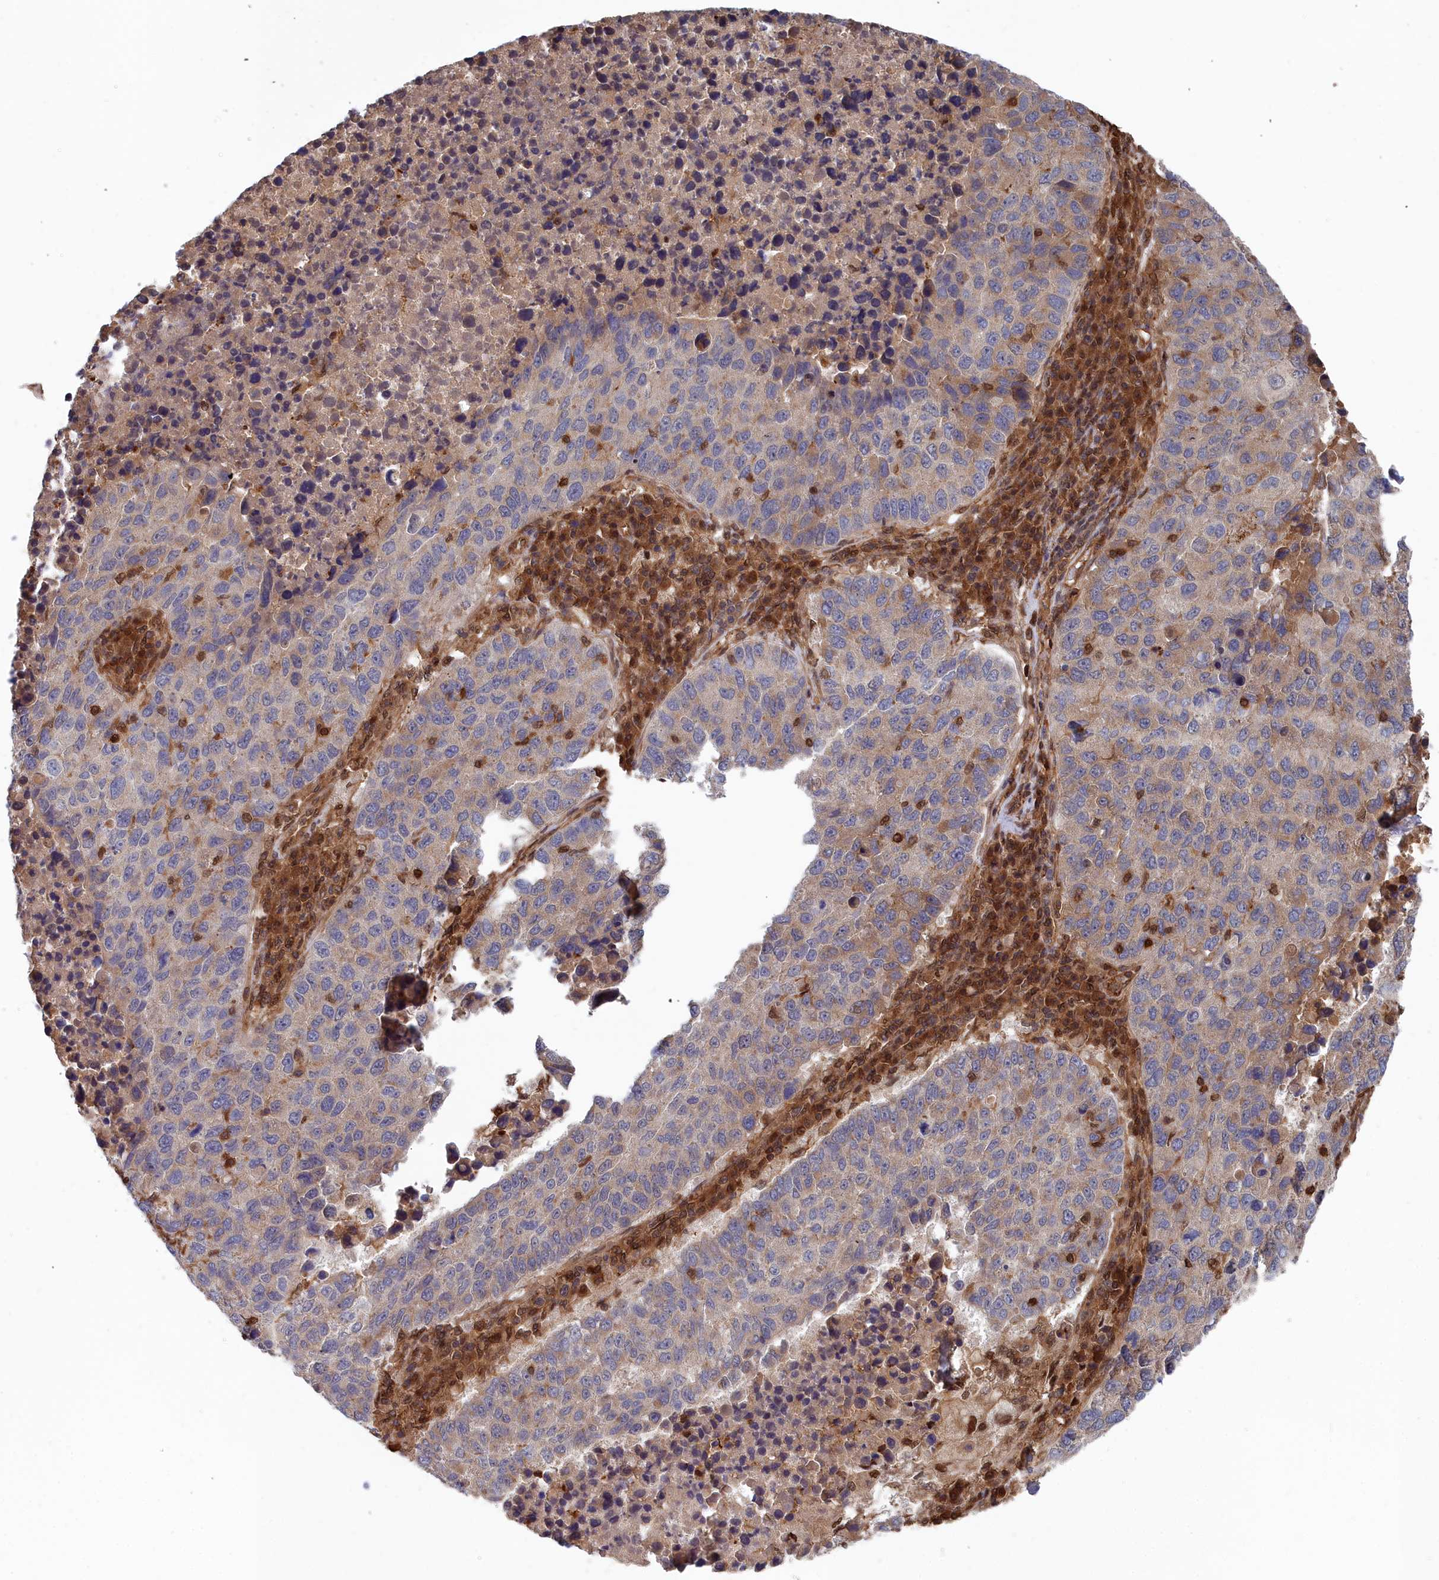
{"staining": {"intensity": "weak", "quantity": "25%-75%", "location": "cytoplasmic/membranous"}, "tissue": "lung cancer", "cell_type": "Tumor cells", "image_type": "cancer", "snomed": [{"axis": "morphology", "description": "Squamous cell carcinoma, NOS"}, {"axis": "topography", "description": "Lung"}], "caption": "The photomicrograph shows immunohistochemical staining of lung squamous cell carcinoma. There is weak cytoplasmic/membranous positivity is identified in about 25%-75% of tumor cells.", "gene": "GFRA2", "patient": {"sex": "male", "age": 73}}